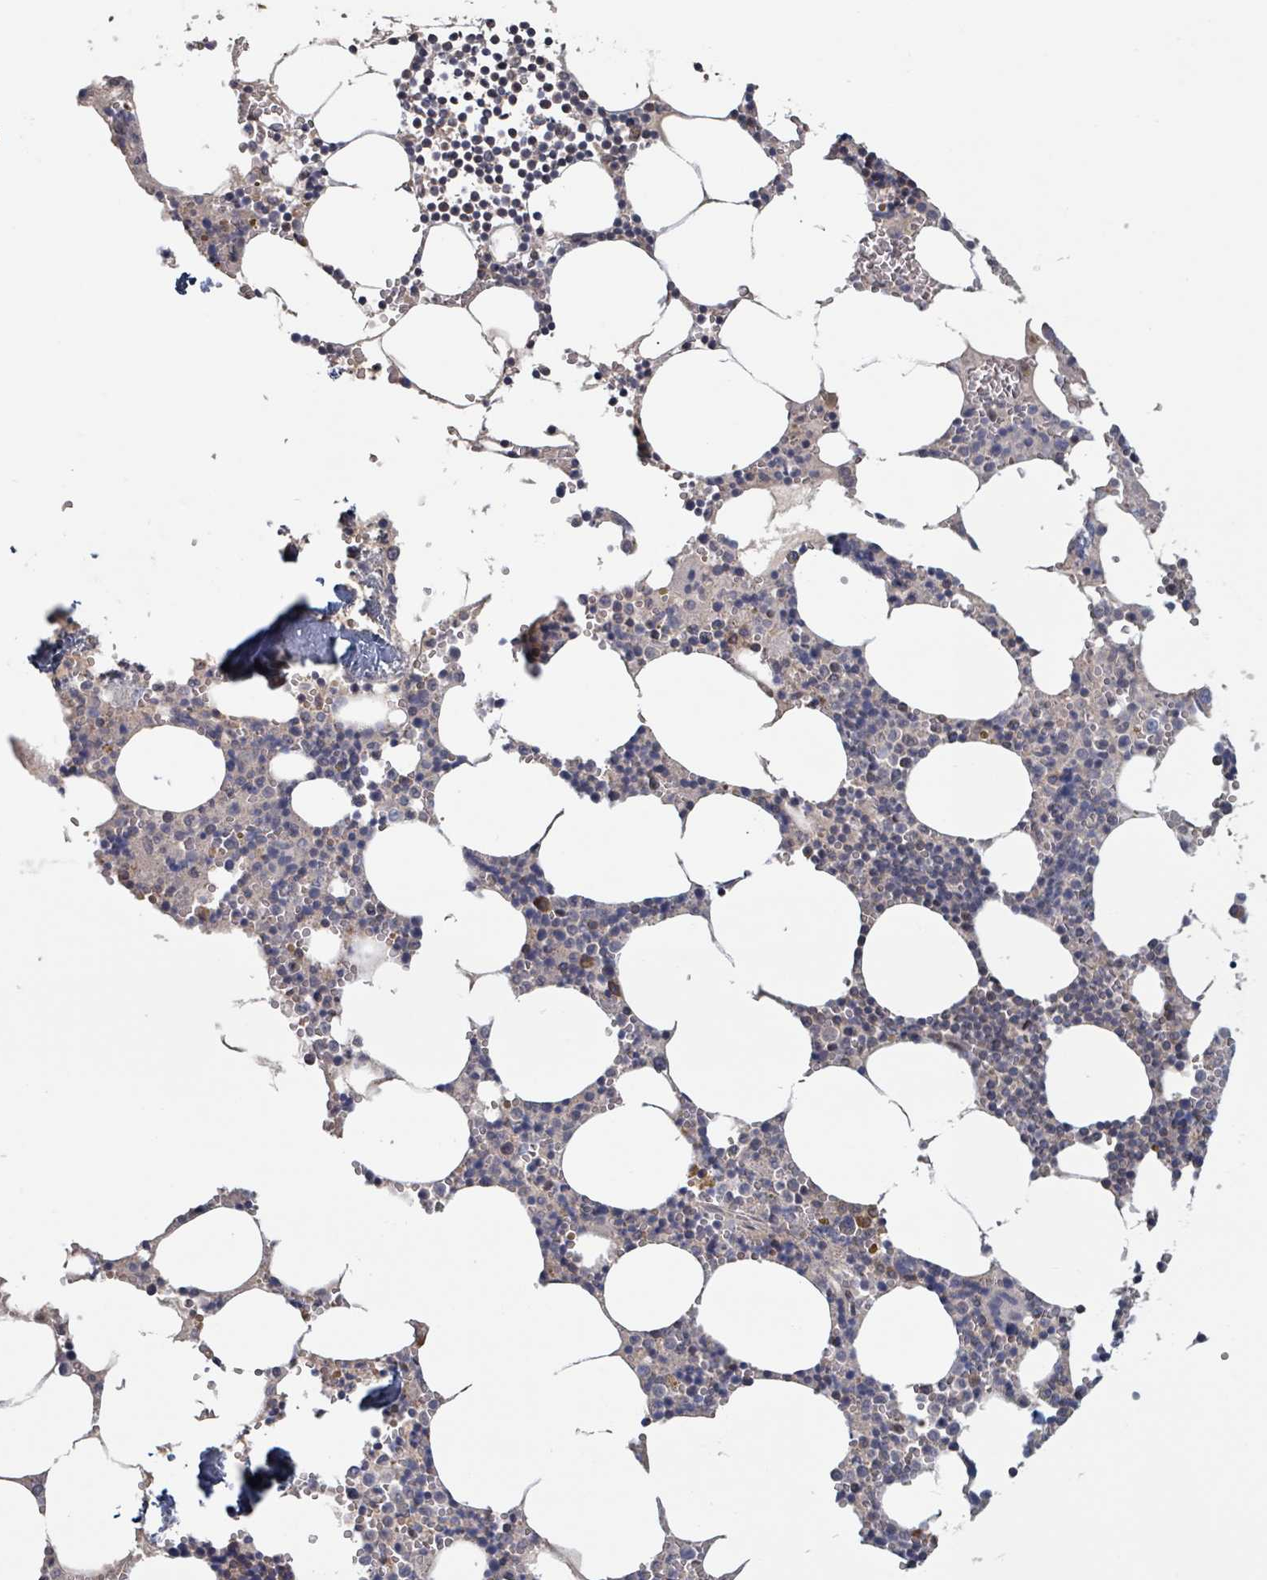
{"staining": {"intensity": "moderate", "quantity": "<25%", "location": "cytoplasmic/membranous"}, "tissue": "bone marrow", "cell_type": "Hematopoietic cells", "image_type": "normal", "snomed": [{"axis": "morphology", "description": "Normal tissue, NOS"}, {"axis": "topography", "description": "Bone marrow"}], "caption": "There is low levels of moderate cytoplasmic/membranous positivity in hematopoietic cells of benign bone marrow, as demonstrated by immunohistochemical staining (brown color).", "gene": "HIVEP1", "patient": {"sex": "male", "age": 54}}